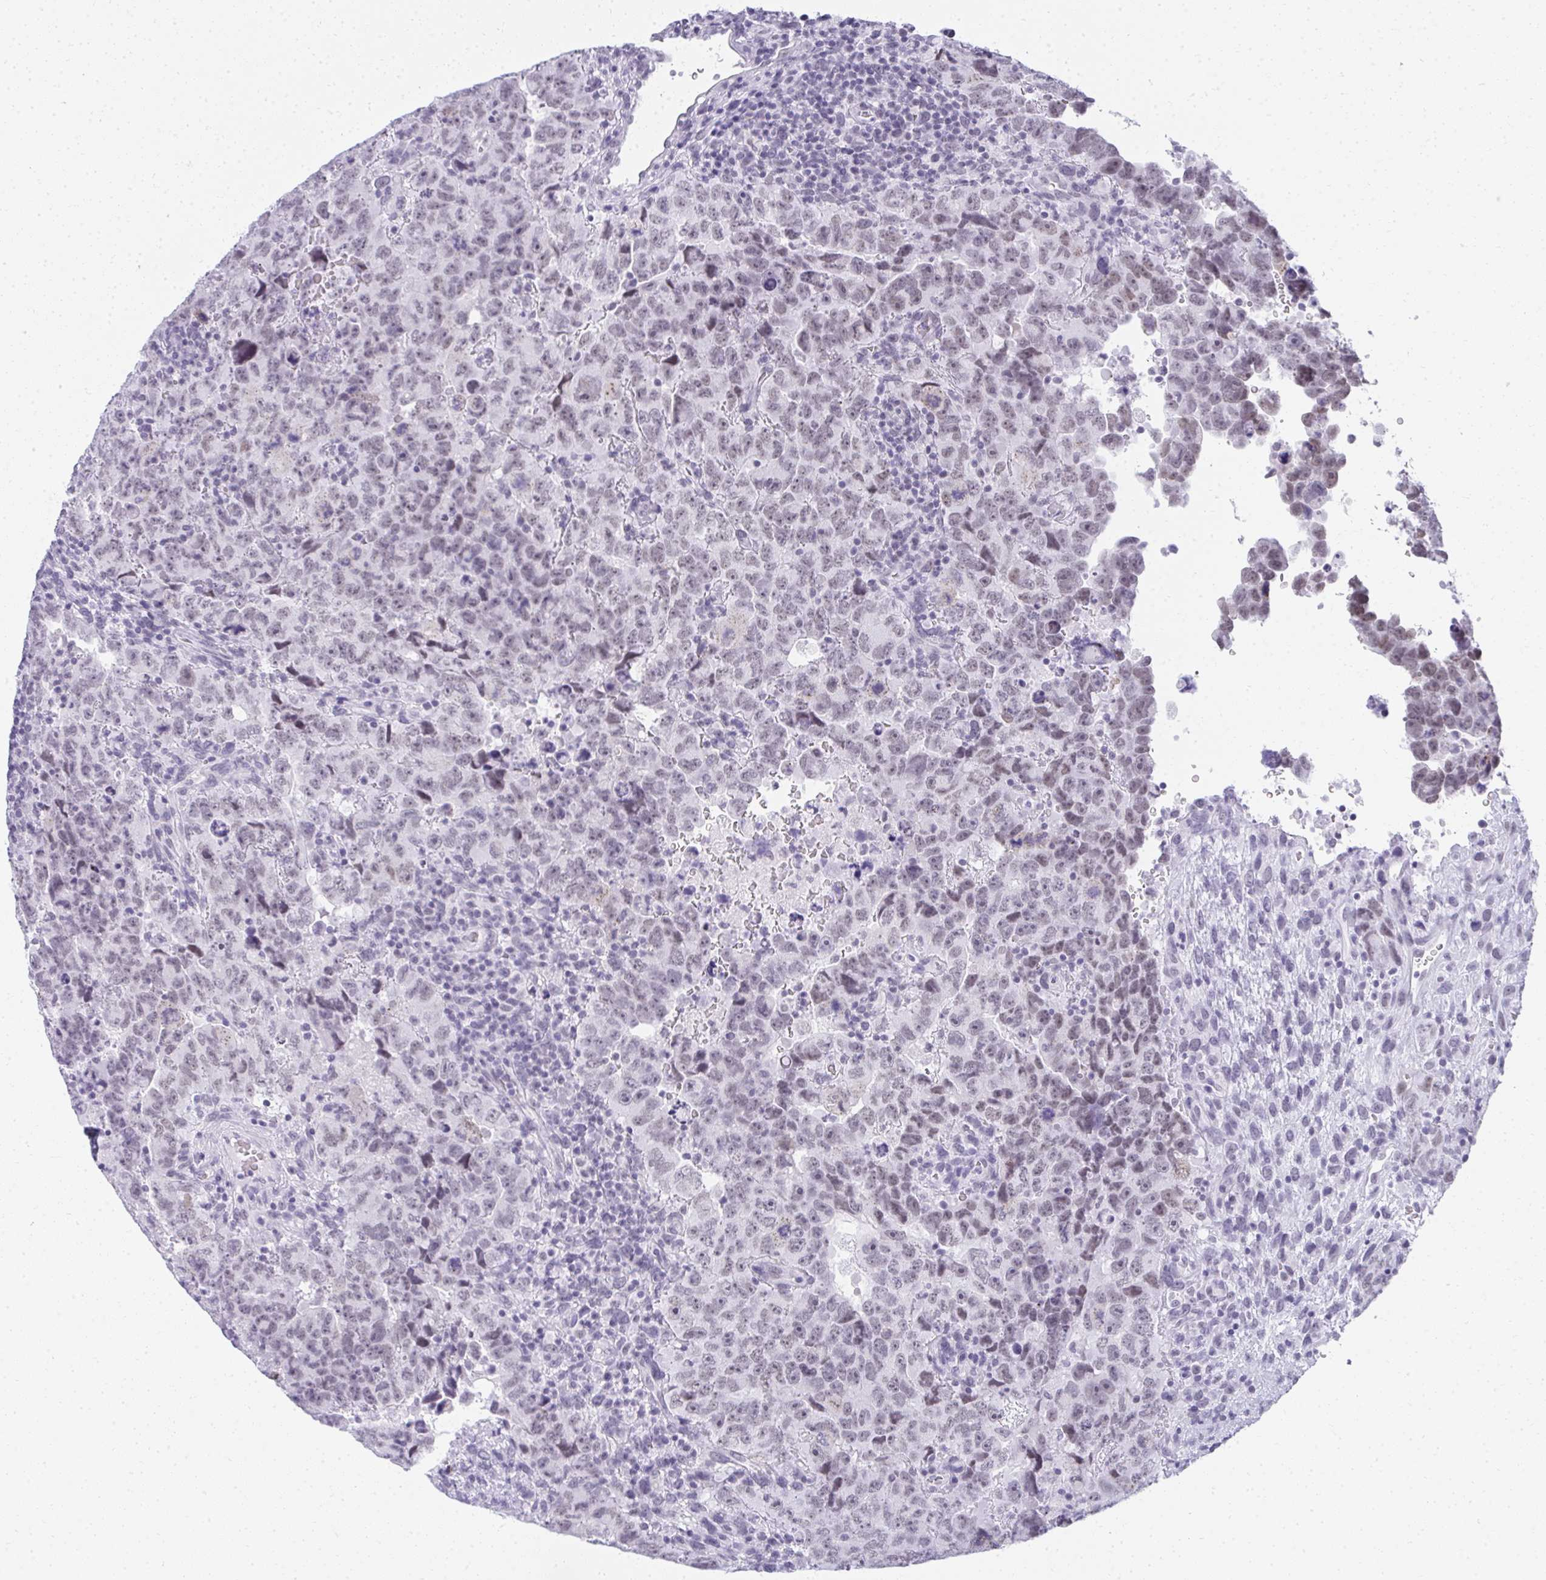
{"staining": {"intensity": "weak", "quantity": "<25%", "location": "nuclear"}, "tissue": "testis cancer", "cell_type": "Tumor cells", "image_type": "cancer", "snomed": [{"axis": "morphology", "description": "Carcinoma, Embryonal, NOS"}, {"axis": "topography", "description": "Testis"}], "caption": "This is an immunohistochemistry image of human embryonal carcinoma (testis). There is no staining in tumor cells.", "gene": "PLA2G1B", "patient": {"sex": "male", "age": 24}}